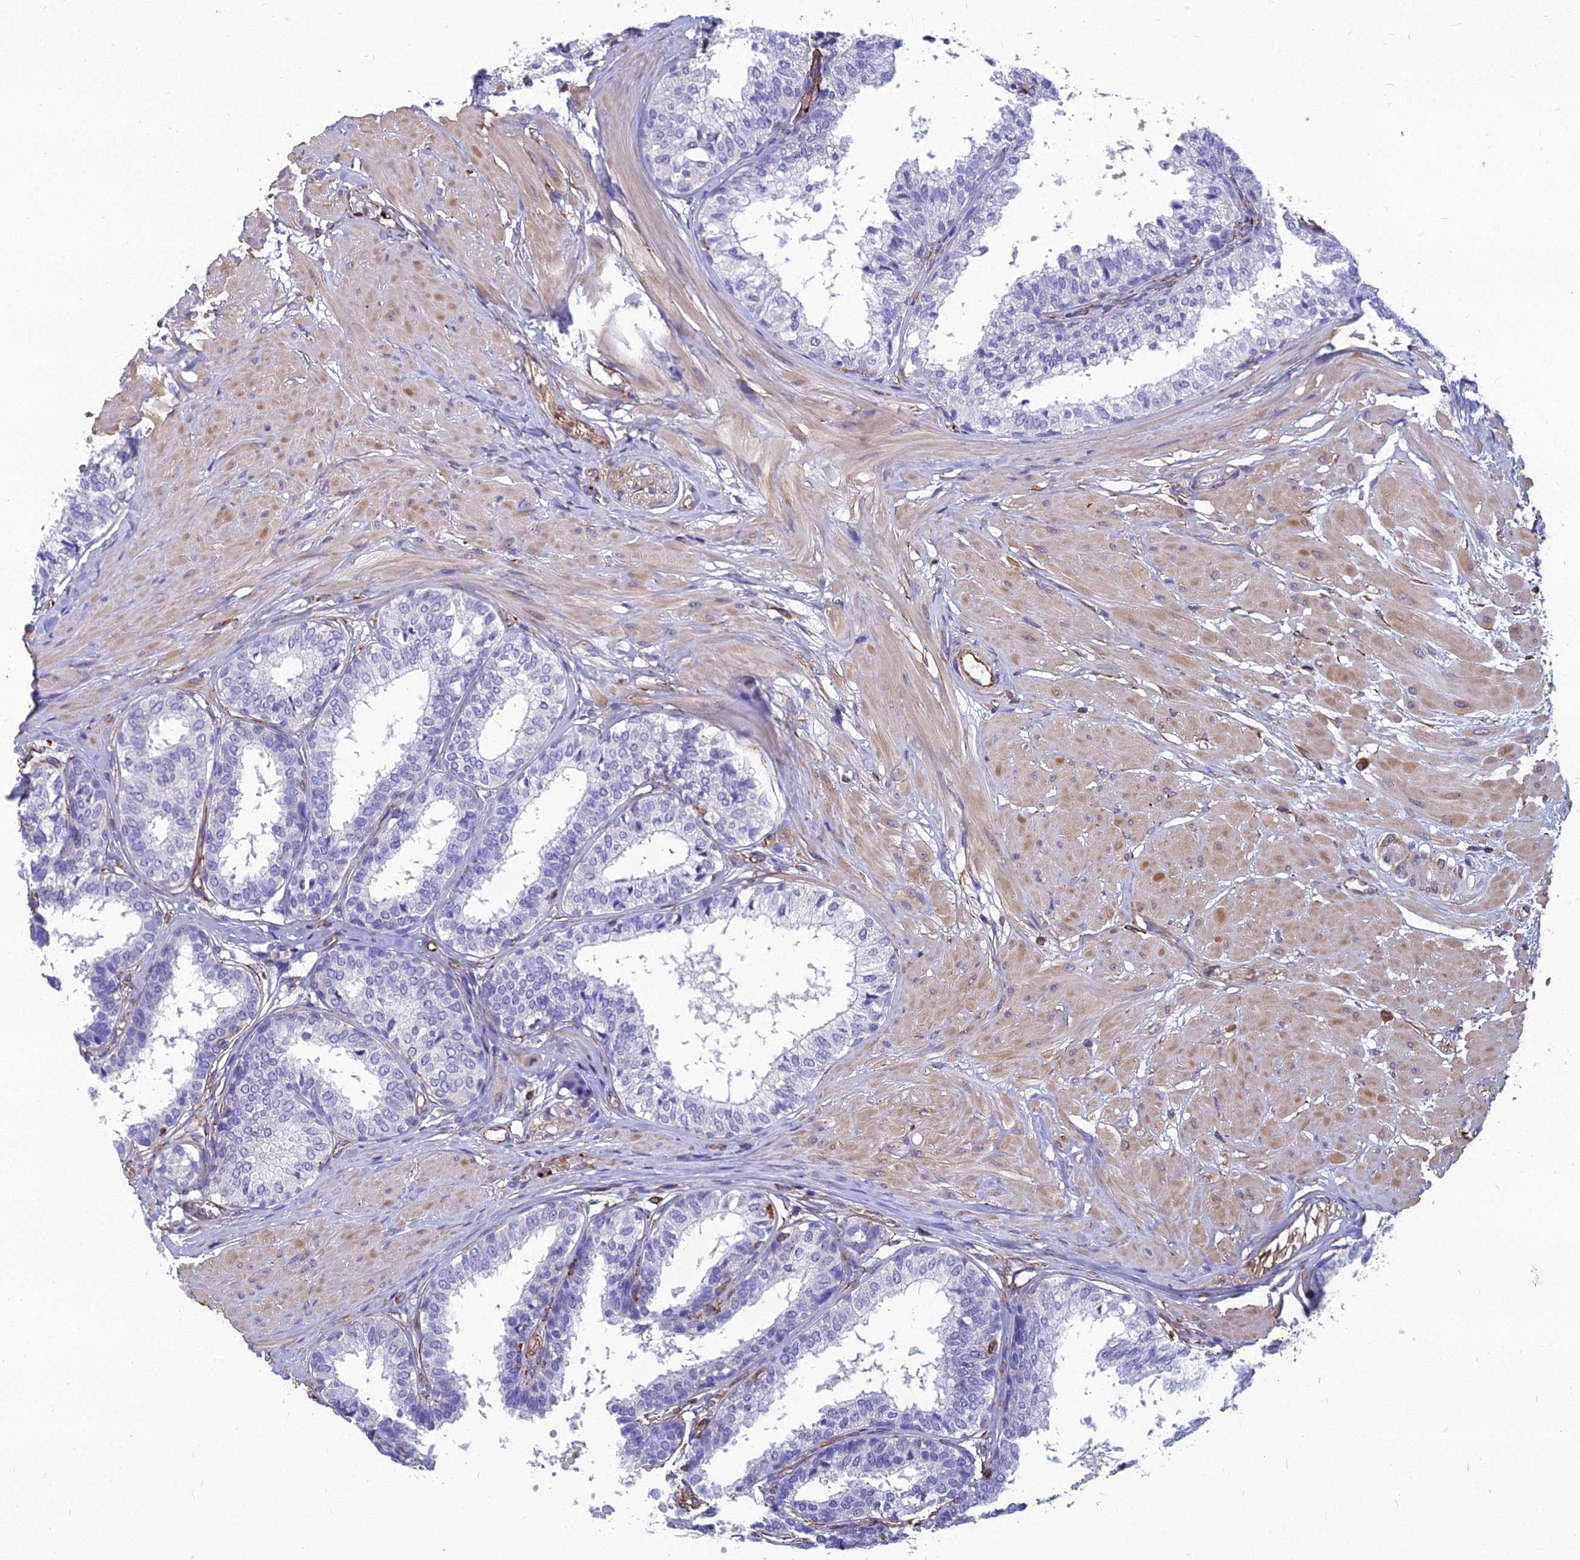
{"staining": {"intensity": "negative", "quantity": "none", "location": "none"}, "tissue": "prostate", "cell_type": "Glandular cells", "image_type": "normal", "snomed": [{"axis": "morphology", "description": "Normal tissue, NOS"}, {"axis": "topography", "description": "Prostate"}], "caption": "Immunohistochemistry (IHC) photomicrograph of normal prostate: prostate stained with DAB reveals no significant protein staining in glandular cells.", "gene": "PSMD11", "patient": {"sex": "male", "age": 48}}